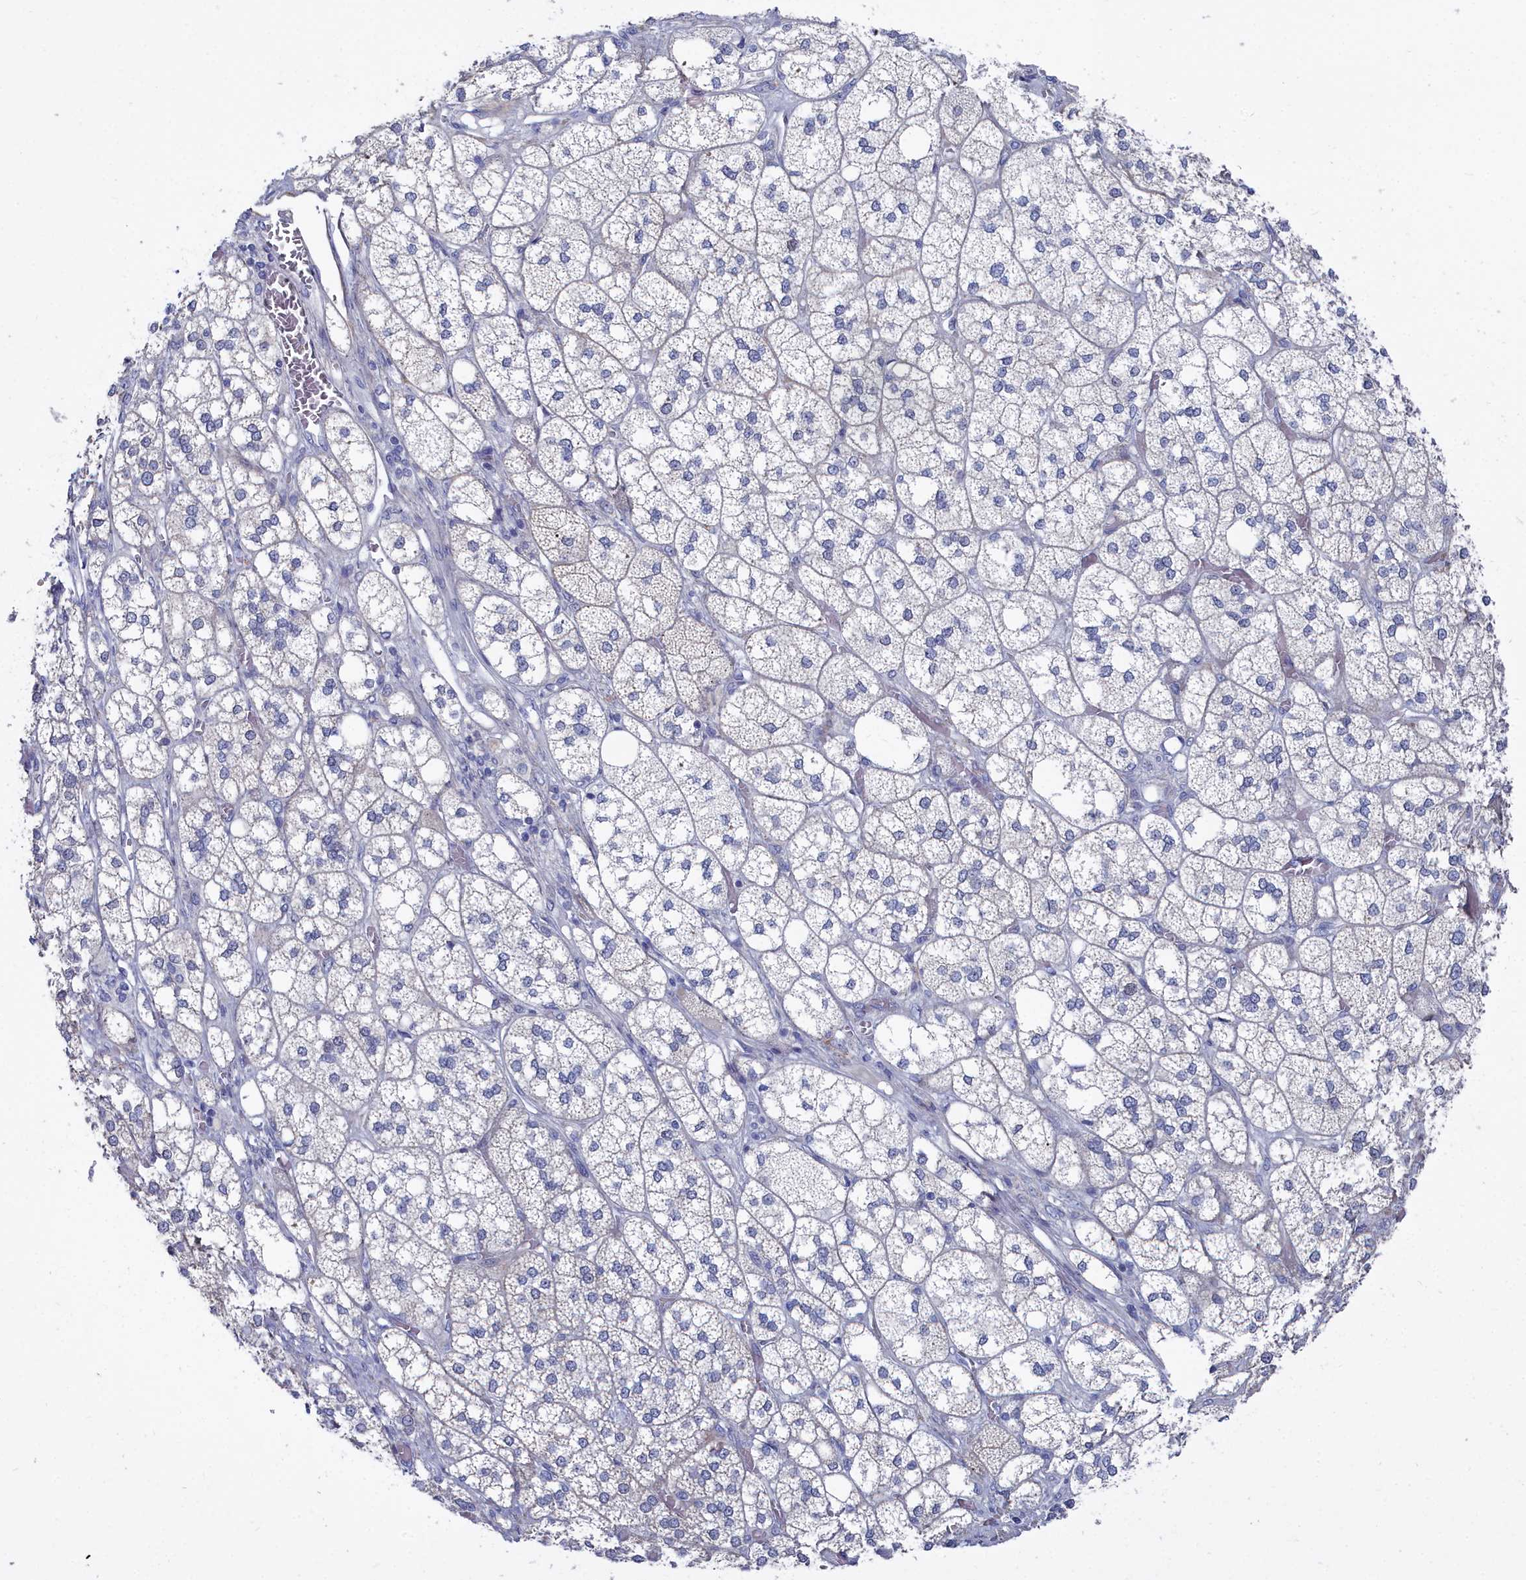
{"staining": {"intensity": "moderate", "quantity": "25%-75%", "location": "cytoplasmic/membranous"}, "tissue": "adrenal gland", "cell_type": "Glandular cells", "image_type": "normal", "snomed": [{"axis": "morphology", "description": "Normal tissue, NOS"}, {"axis": "topography", "description": "Adrenal gland"}], "caption": "Immunohistochemical staining of benign human adrenal gland demonstrates medium levels of moderate cytoplasmic/membranous staining in about 25%-75% of glandular cells.", "gene": "SHISAL2A", "patient": {"sex": "male", "age": 61}}